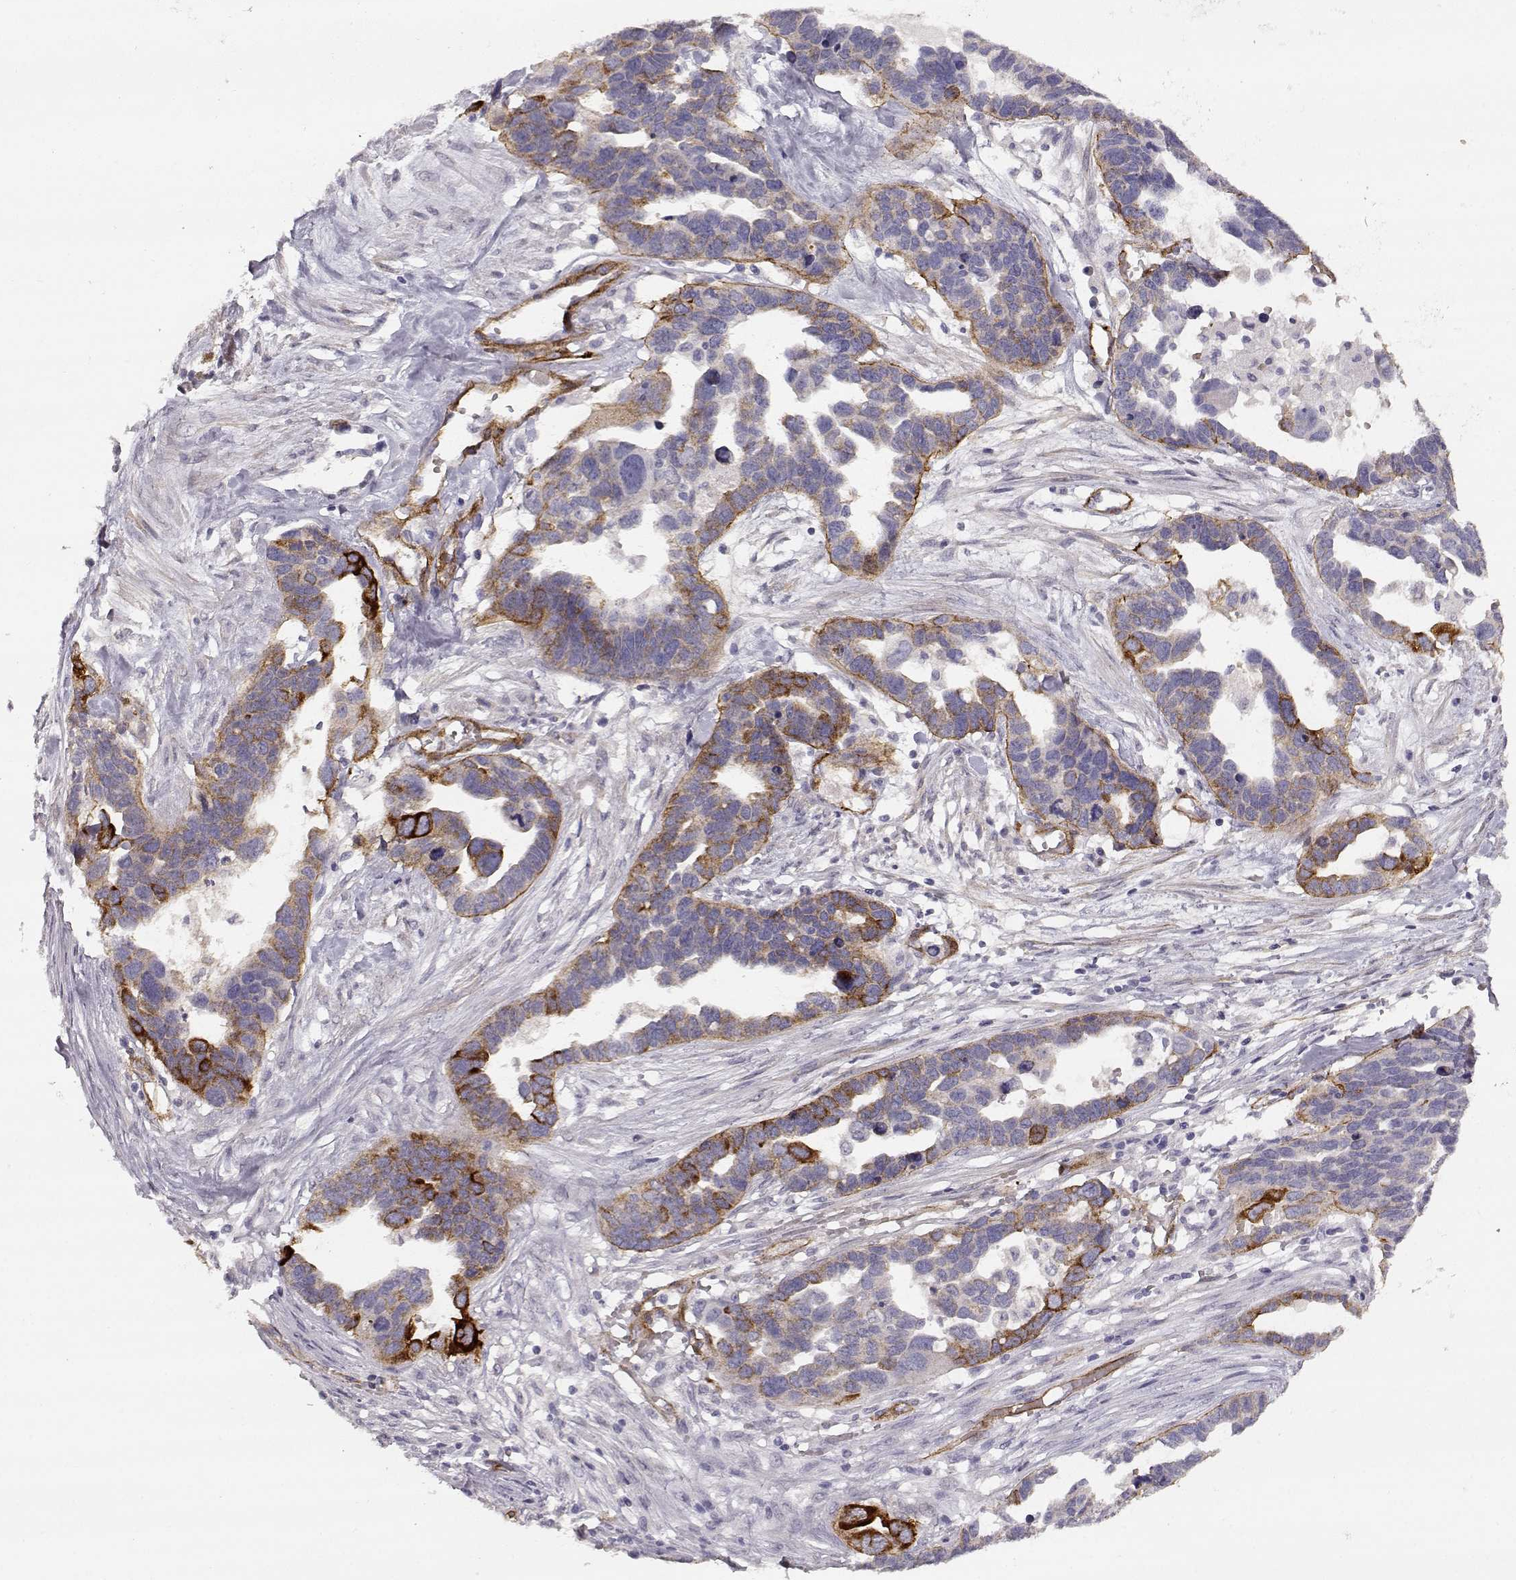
{"staining": {"intensity": "moderate", "quantity": "<25%", "location": "cytoplasmic/membranous"}, "tissue": "ovarian cancer", "cell_type": "Tumor cells", "image_type": "cancer", "snomed": [{"axis": "morphology", "description": "Cystadenocarcinoma, serous, NOS"}, {"axis": "topography", "description": "Ovary"}], "caption": "Ovarian cancer was stained to show a protein in brown. There is low levels of moderate cytoplasmic/membranous staining in about <25% of tumor cells.", "gene": "LAMC1", "patient": {"sex": "female", "age": 54}}